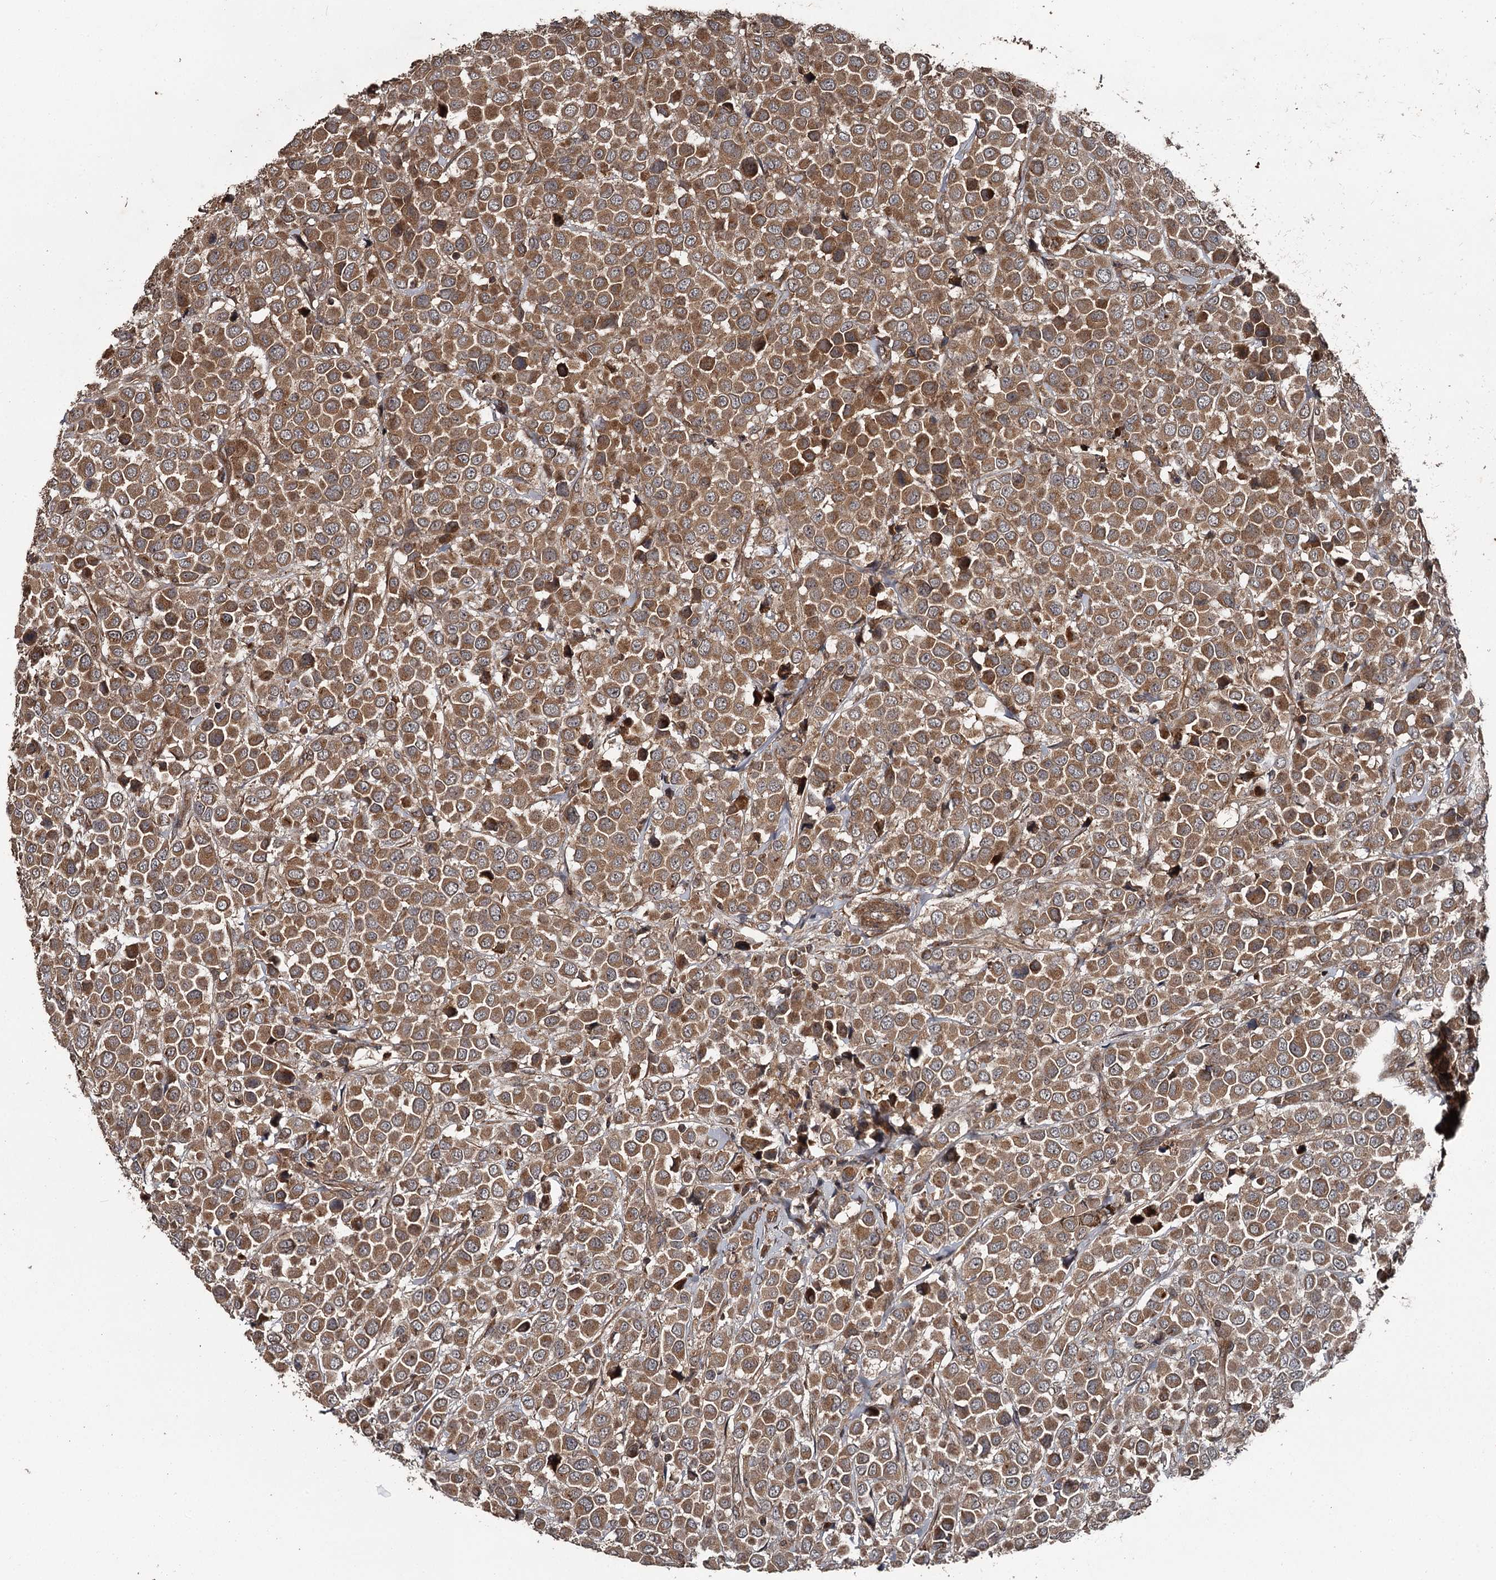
{"staining": {"intensity": "strong", "quantity": ">75%", "location": "cytoplasmic/membranous"}, "tissue": "breast cancer", "cell_type": "Tumor cells", "image_type": "cancer", "snomed": [{"axis": "morphology", "description": "Duct carcinoma"}, {"axis": "topography", "description": "Breast"}], "caption": "DAB (3,3'-diaminobenzidine) immunohistochemical staining of human breast invasive ductal carcinoma displays strong cytoplasmic/membranous protein expression in approximately >75% of tumor cells.", "gene": "RAB21", "patient": {"sex": "female", "age": 61}}